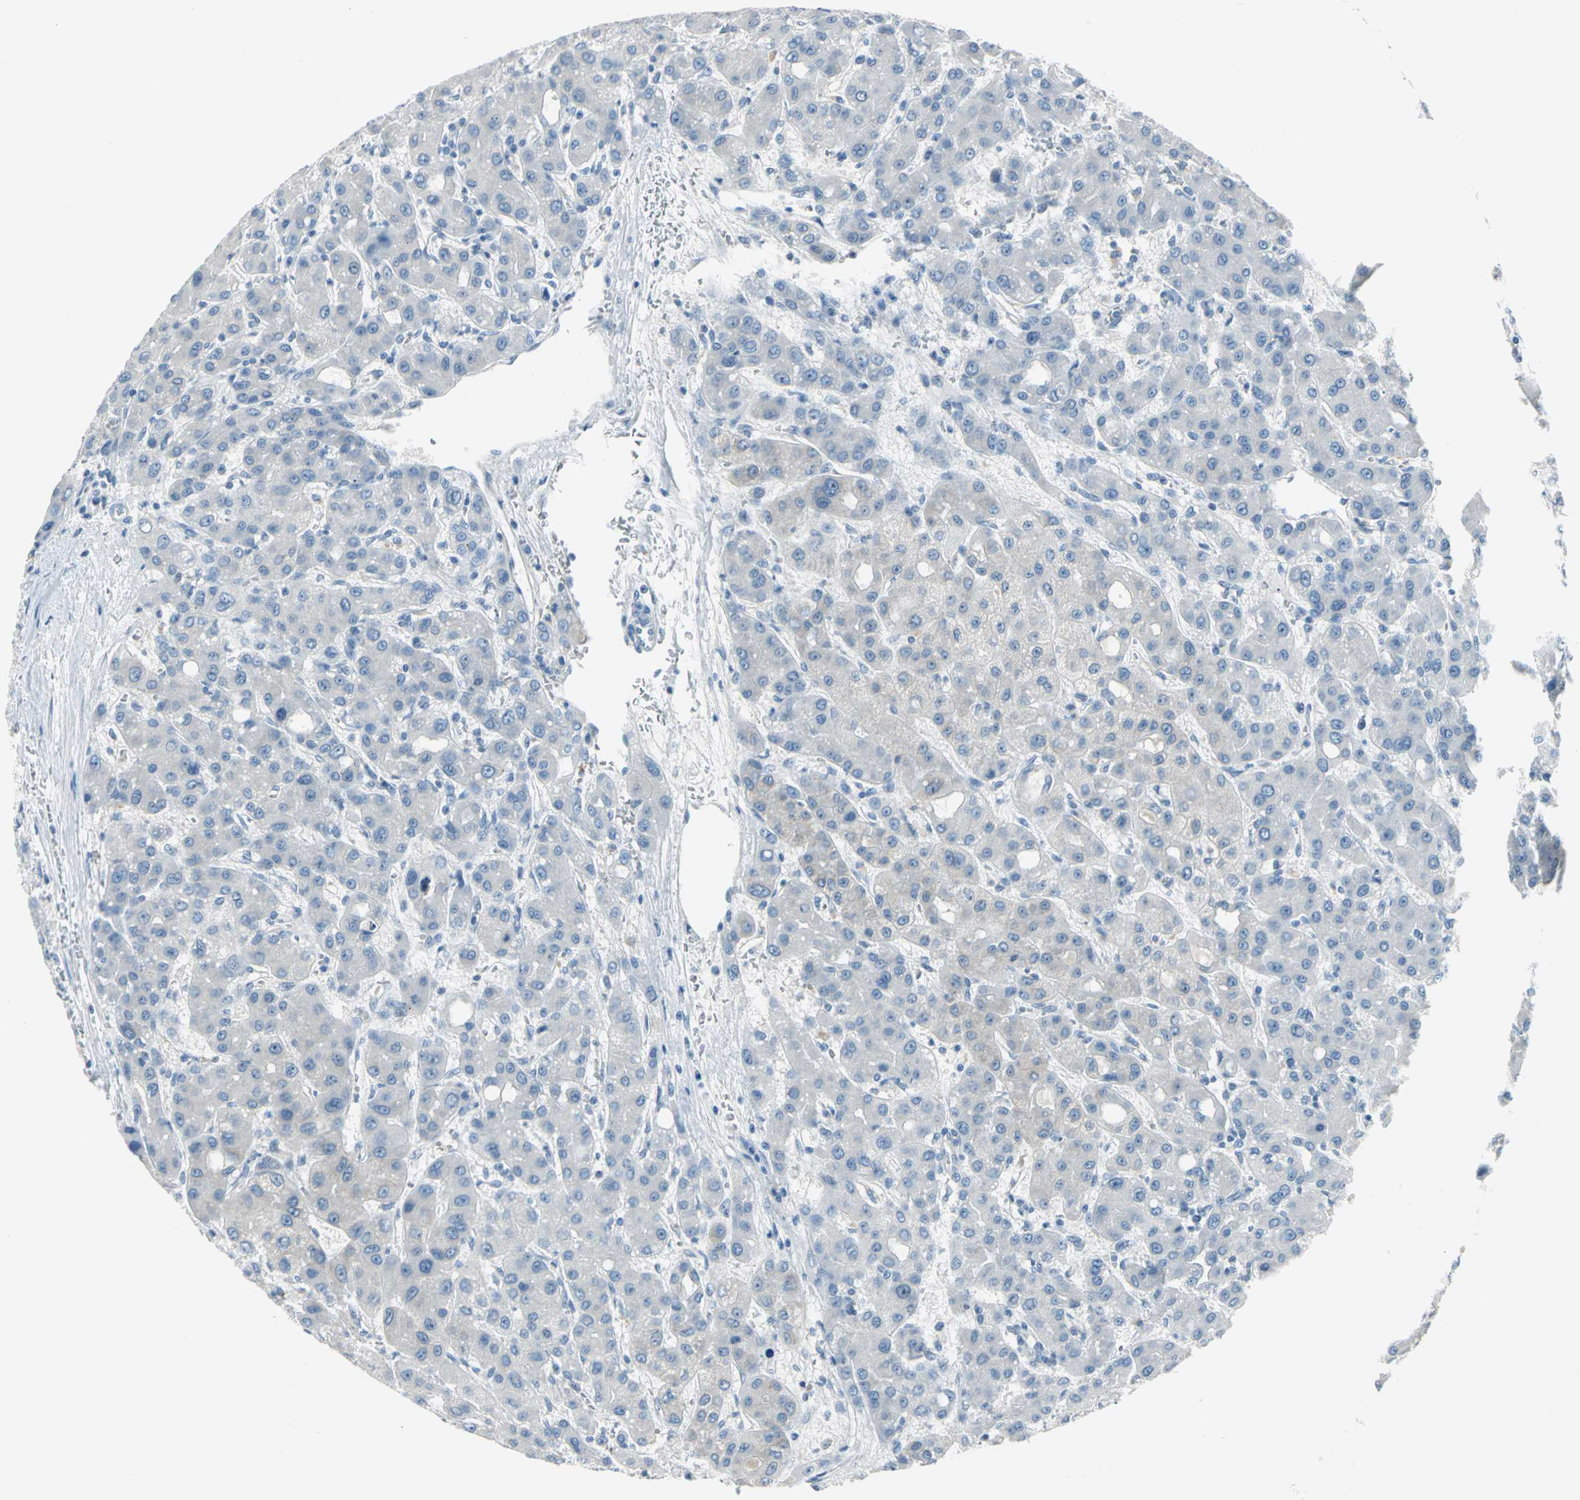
{"staining": {"intensity": "negative", "quantity": "none", "location": "none"}, "tissue": "liver cancer", "cell_type": "Tumor cells", "image_type": "cancer", "snomed": [{"axis": "morphology", "description": "Carcinoma, Hepatocellular, NOS"}, {"axis": "topography", "description": "Liver"}], "caption": "Histopathology image shows no protein positivity in tumor cells of hepatocellular carcinoma (liver) tissue.", "gene": "MUC4", "patient": {"sex": "male", "age": 55}}